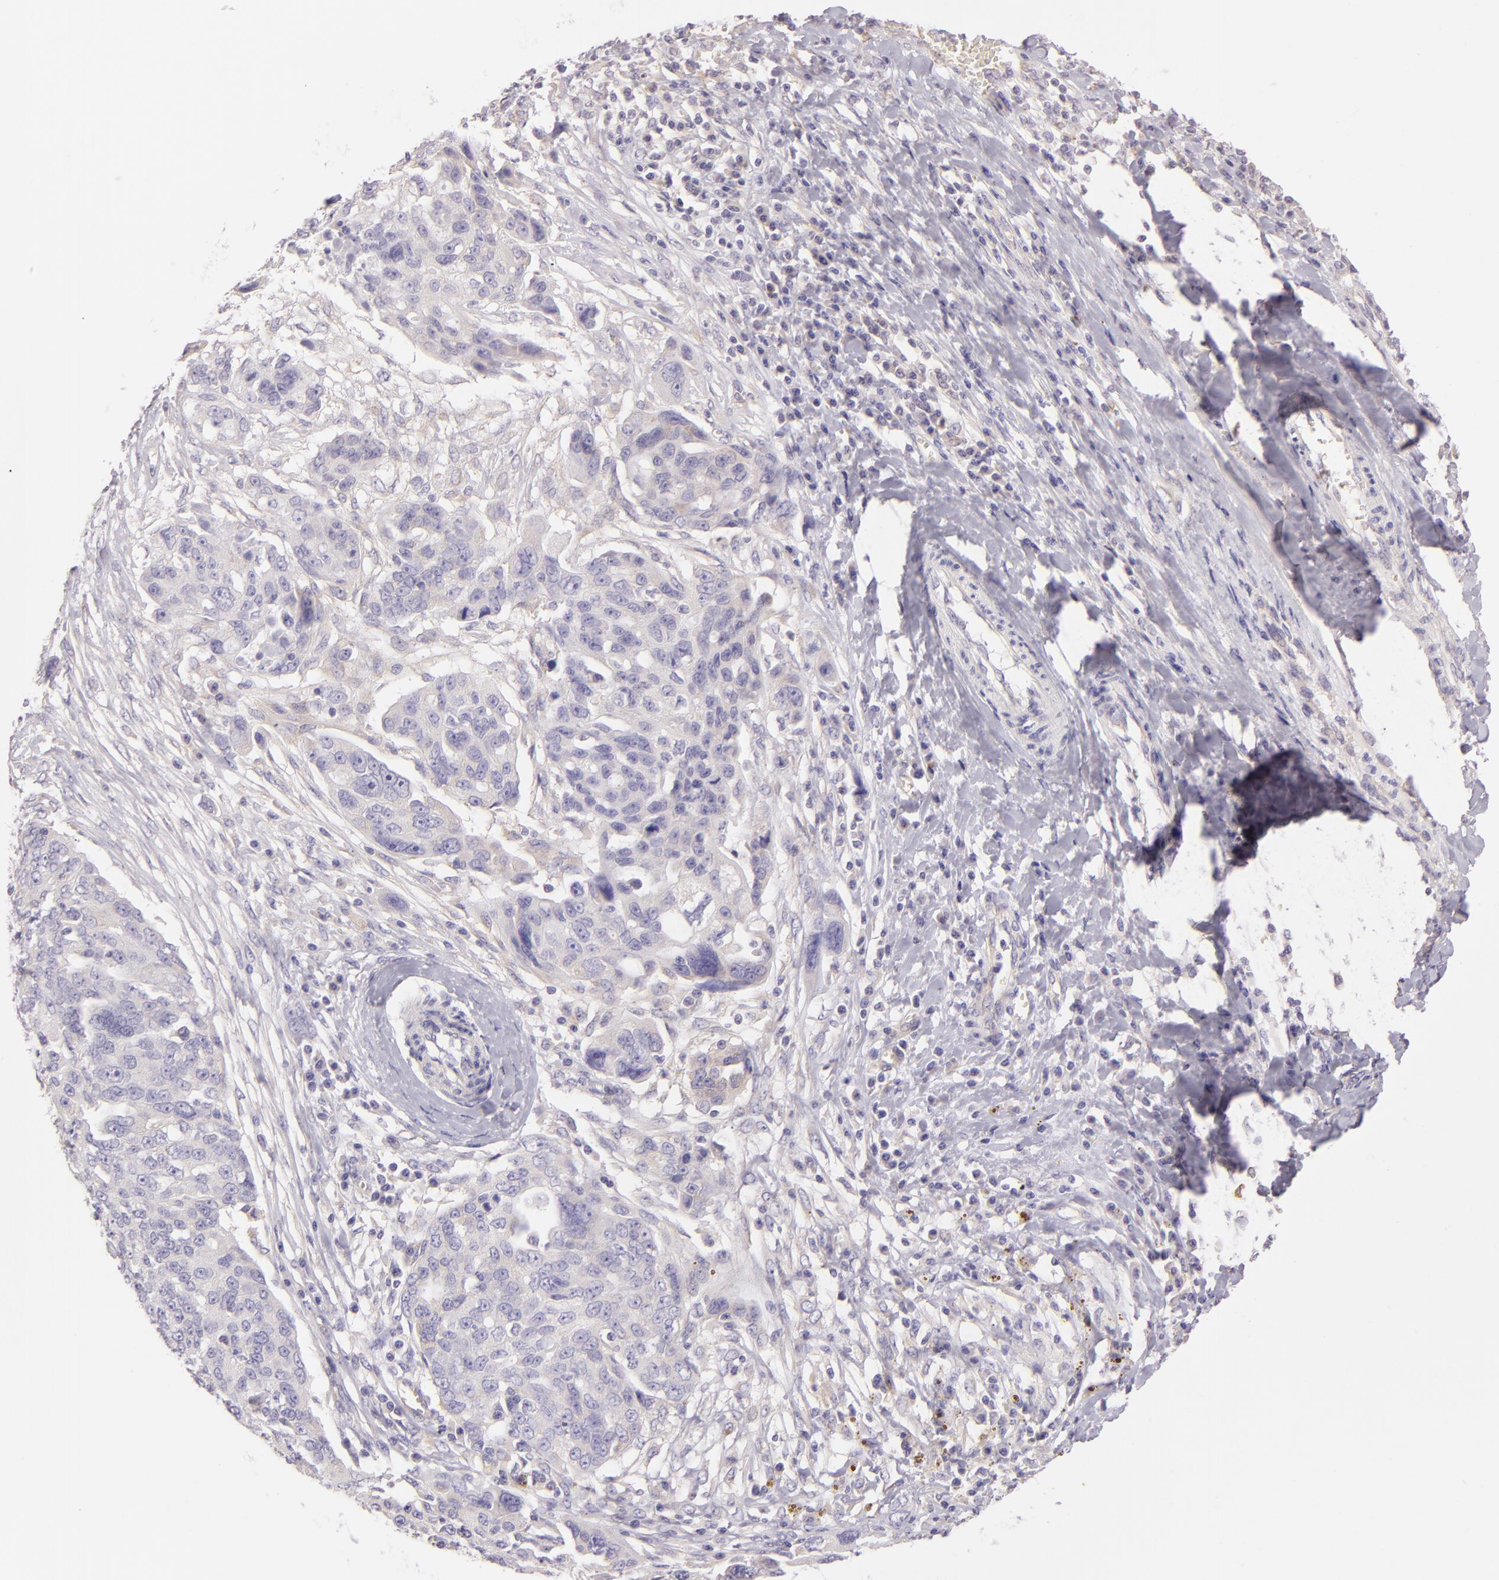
{"staining": {"intensity": "negative", "quantity": "none", "location": "none"}, "tissue": "ovarian cancer", "cell_type": "Tumor cells", "image_type": "cancer", "snomed": [{"axis": "morphology", "description": "Carcinoma, endometroid"}, {"axis": "topography", "description": "Ovary"}], "caption": "A high-resolution micrograph shows IHC staining of endometroid carcinoma (ovarian), which shows no significant expression in tumor cells.", "gene": "ZC3H7B", "patient": {"sex": "female", "age": 75}}